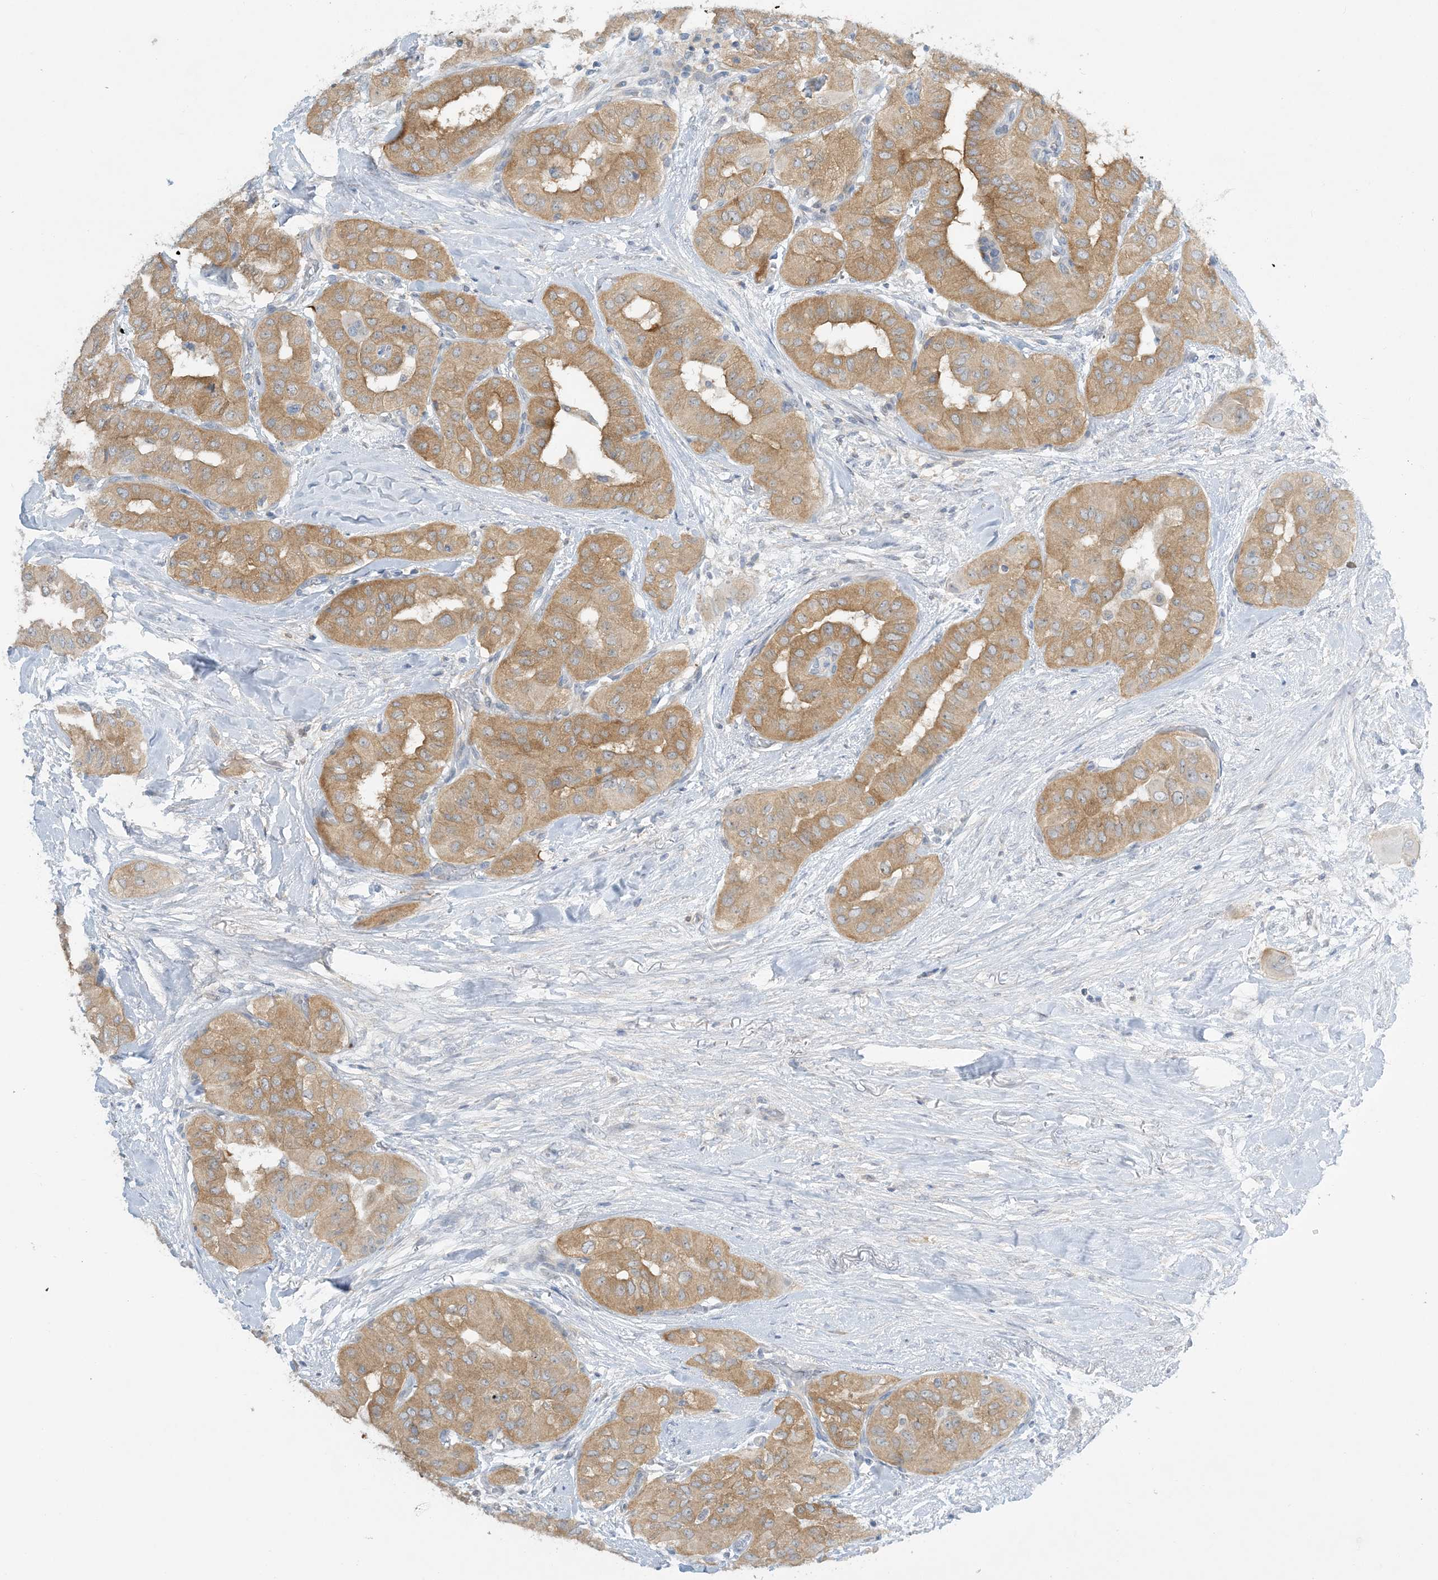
{"staining": {"intensity": "moderate", "quantity": ">75%", "location": "cytoplasmic/membranous"}, "tissue": "thyroid cancer", "cell_type": "Tumor cells", "image_type": "cancer", "snomed": [{"axis": "morphology", "description": "Papillary adenocarcinoma, NOS"}, {"axis": "topography", "description": "Thyroid gland"}], "caption": "IHC staining of thyroid papillary adenocarcinoma, which exhibits medium levels of moderate cytoplasmic/membranous staining in about >75% of tumor cells indicating moderate cytoplasmic/membranous protein staining. The staining was performed using DAB (3,3'-diaminobenzidine) (brown) for protein detection and nuclei were counterstained in hematoxylin (blue).", "gene": "MRPS18A", "patient": {"sex": "female", "age": 59}}